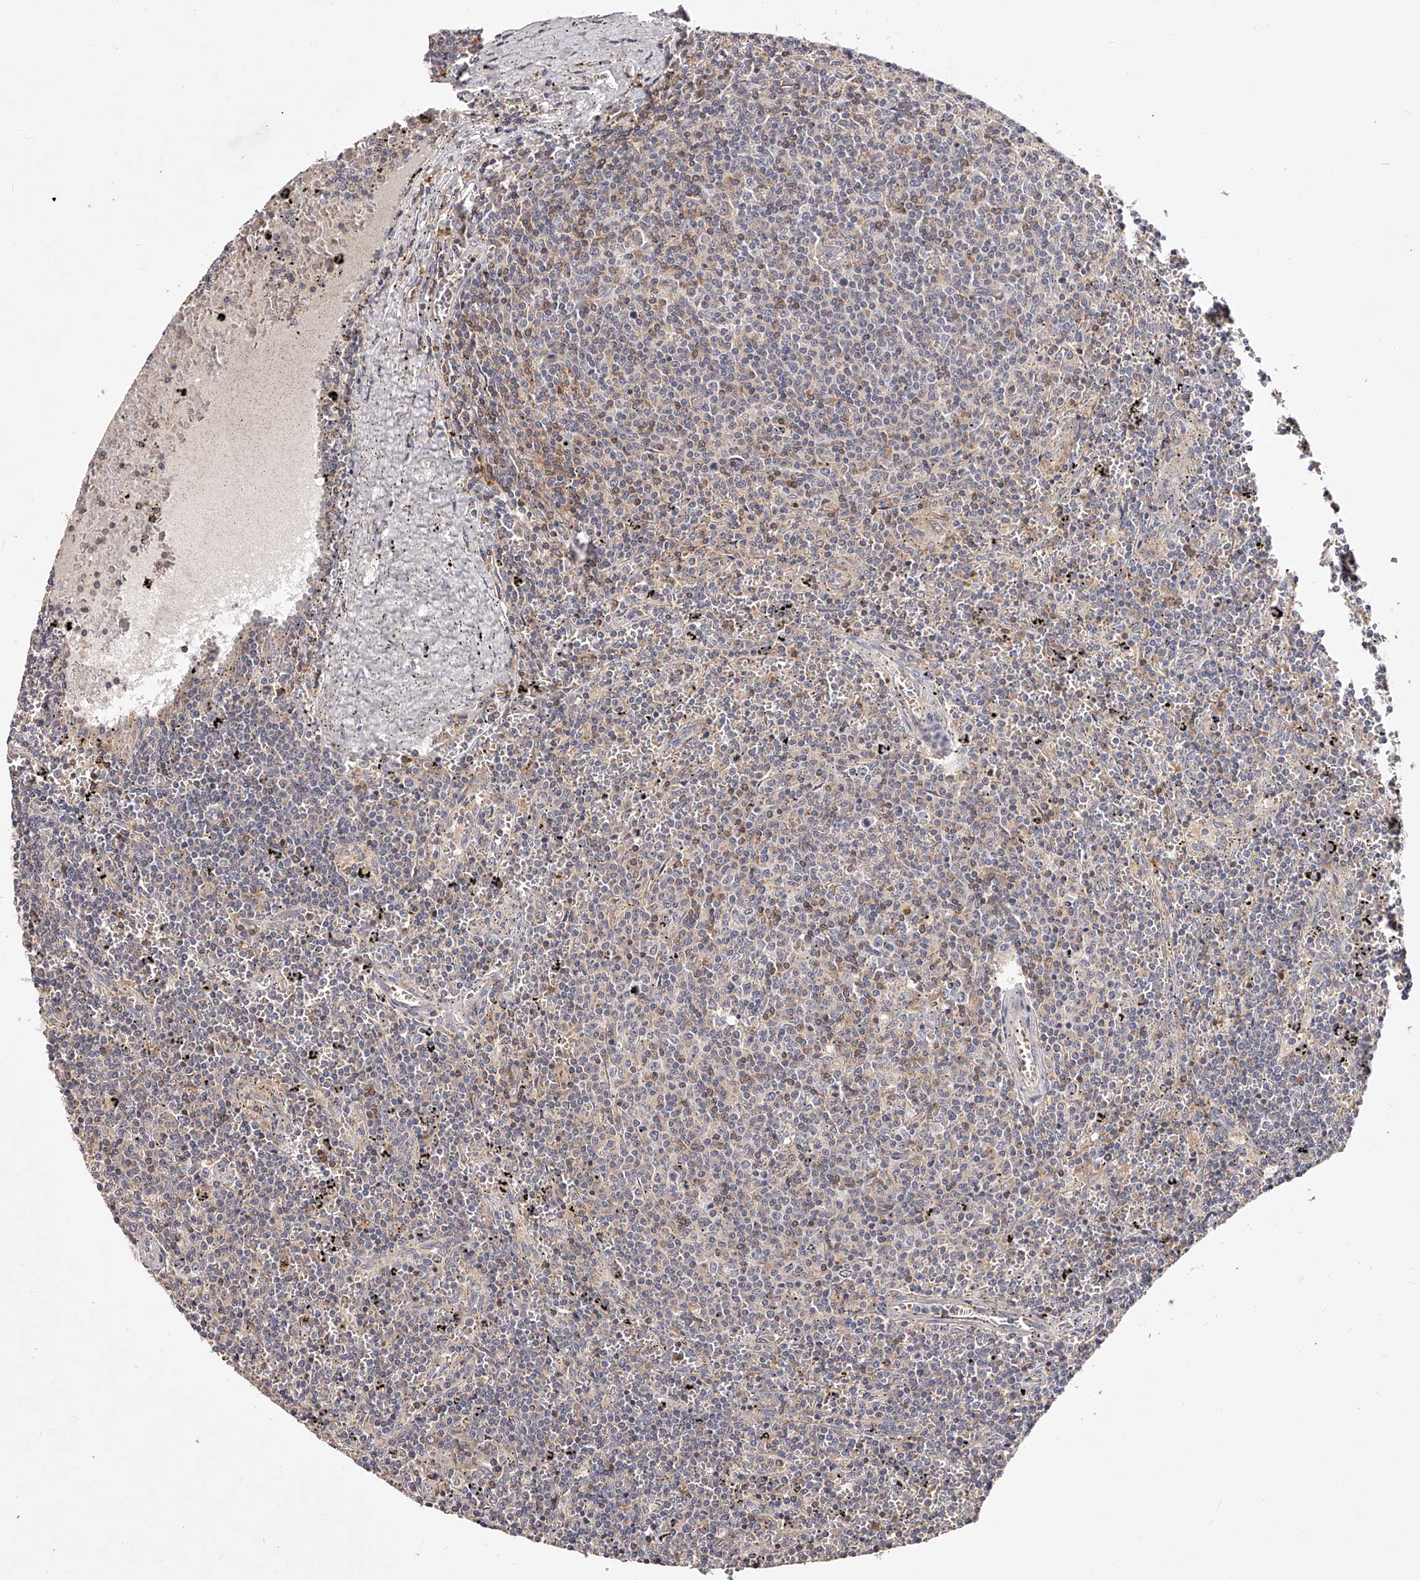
{"staining": {"intensity": "weak", "quantity": "<25%", "location": "cytoplasmic/membranous"}, "tissue": "lymphoma", "cell_type": "Tumor cells", "image_type": "cancer", "snomed": [{"axis": "morphology", "description": "Malignant lymphoma, non-Hodgkin's type, Low grade"}, {"axis": "topography", "description": "Spleen"}], "caption": "Lymphoma was stained to show a protein in brown. There is no significant staining in tumor cells. The staining was performed using DAB to visualize the protein expression in brown, while the nuclei were stained in blue with hematoxylin (Magnification: 20x).", "gene": "PHACTR1", "patient": {"sex": "female", "age": 50}}